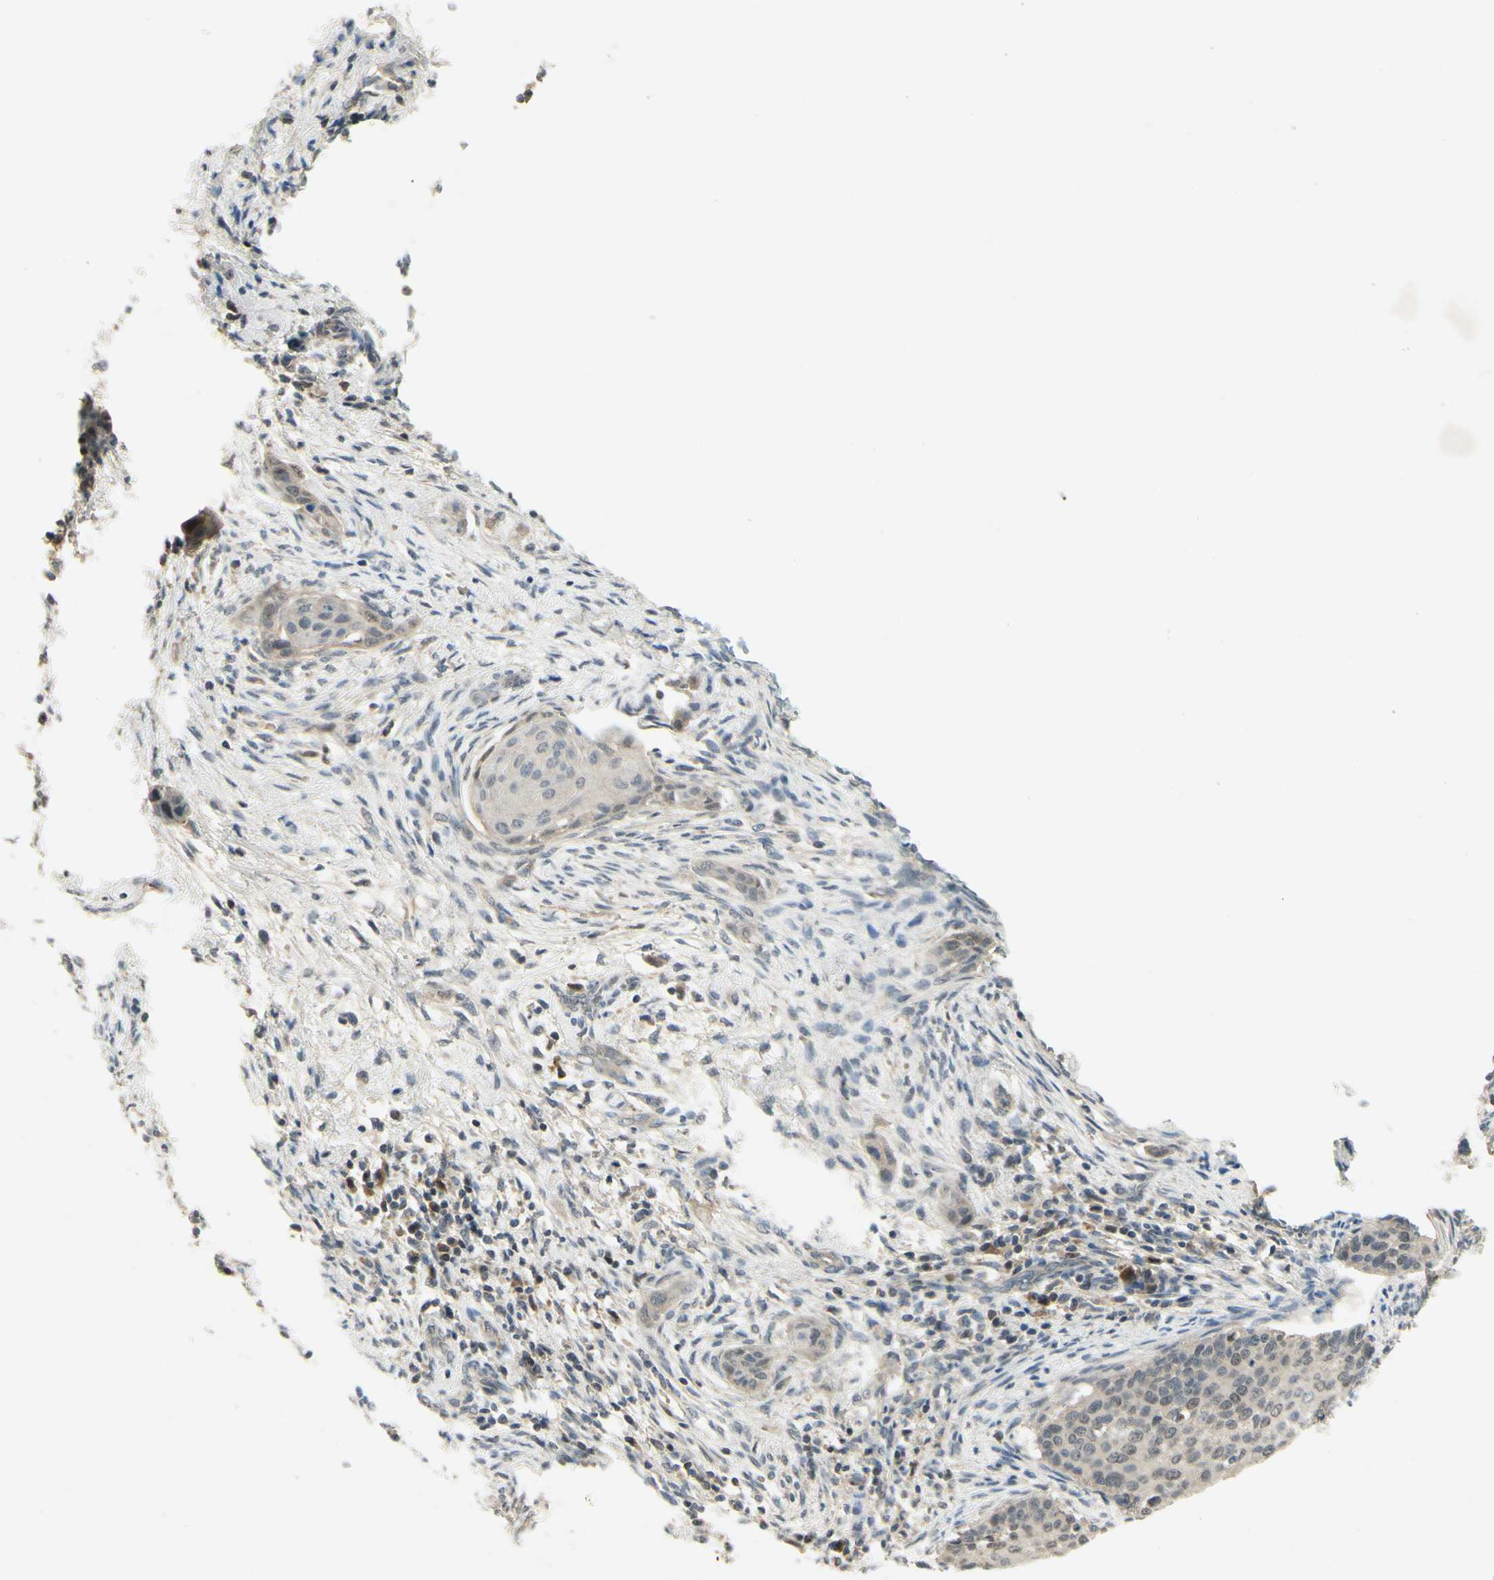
{"staining": {"intensity": "negative", "quantity": "none", "location": "none"}, "tissue": "cervical cancer", "cell_type": "Tumor cells", "image_type": "cancer", "snomed": [{"axis": "morphology", "description": "Squamous cell carcinoma, NOS"}, {"axis": "topography", "description": "Cervix"}], "caption": "An immunohistochemistry (IHC) micrograph of squamous cell carcinoma (cervical) is shown. There is no staining in tumor cells of squamous cell carcinoma (cervical).", "gene": "RAD18", "patient": {"sex": "female", "age": 33}}